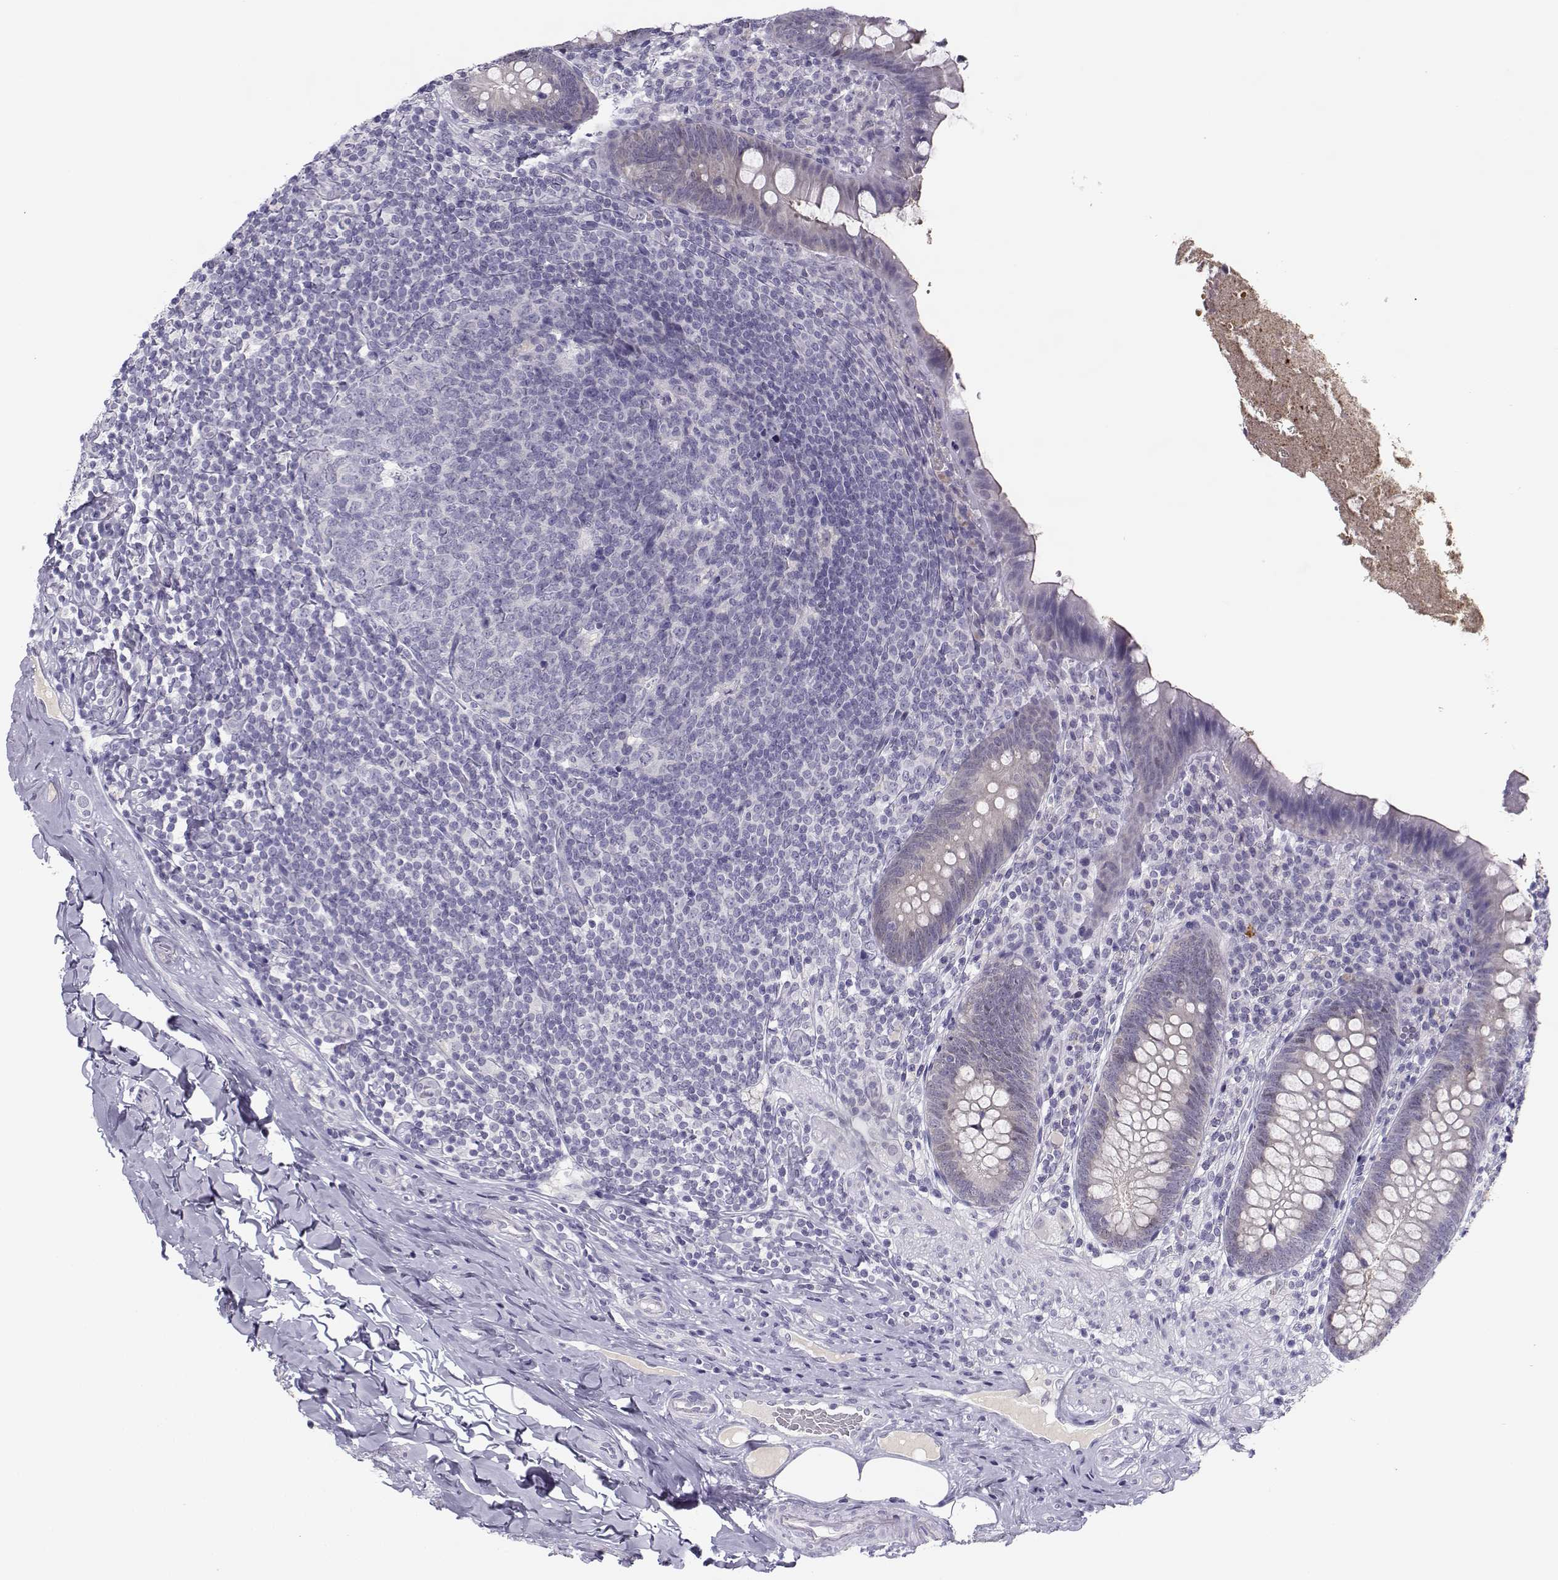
{"staining": {"intensity": "negative", "quantity": "none", "location": "none"}, "tissue": "appendix", "cell_type": "Glandular cells", "image_type": "normal", "snomed": [{"axis": "morphology", "description": "Normal tissue, NOS"}, {"axis": "topography", "description": "Appendix"}], "caption": "A high-resolution image shows IHC staining of unremarkable appendix, which displays no significant positivity in glandular cells.", "gene": "CFAP77", "patient": {"sex": "male", "age": 47}}